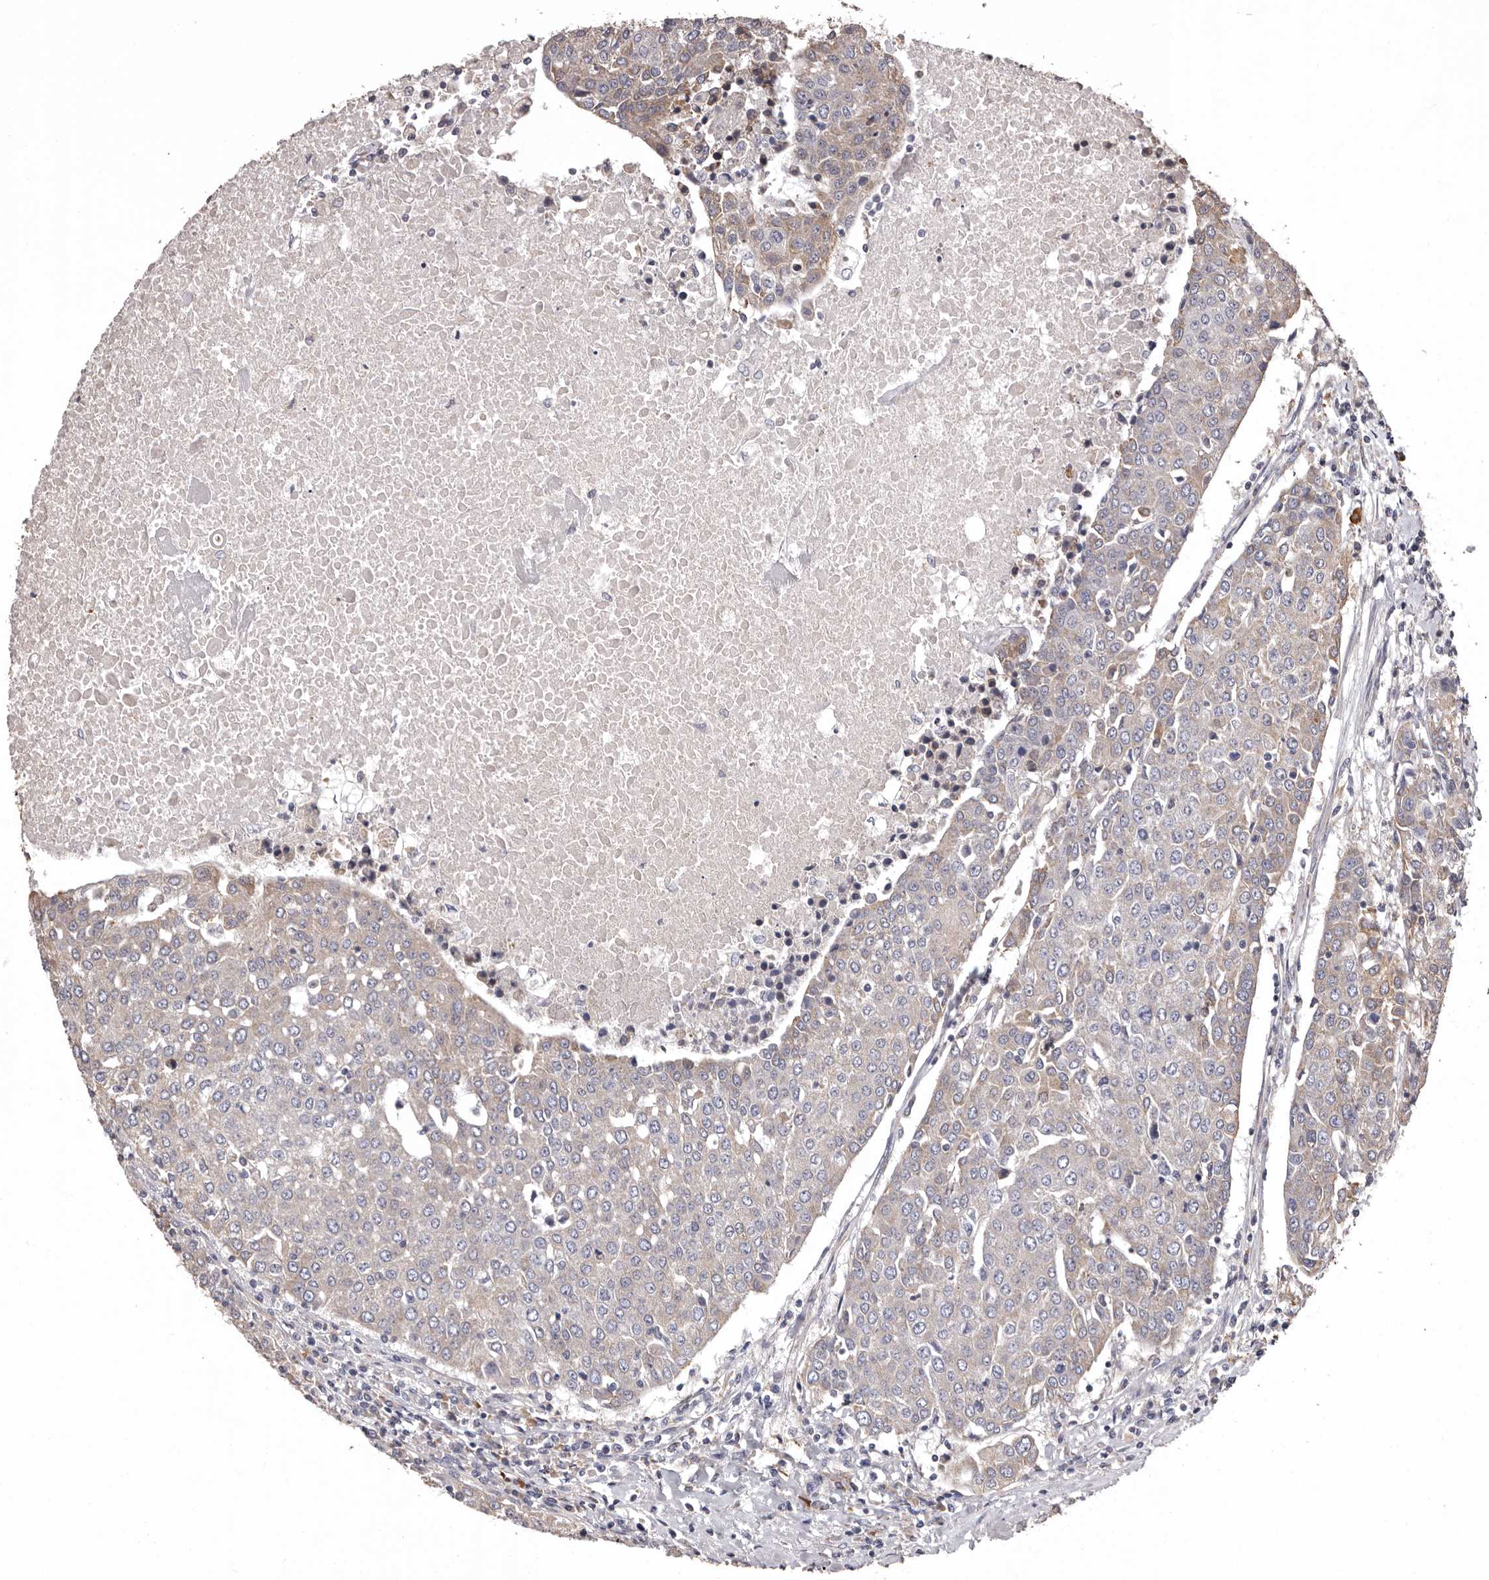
{"staining": {"intensity": "moderate", "quantity": "<25%", "location": "cytoplasmic/membranous"}, "tissue": "urothelial cancer", "cell_type": "Tumor cells", "image_type": "cancer", "snomed": [{"axis": "morphology", "description": "Urothelial carcinoma, High grade"}, {"axis": "topography", "description": "Urinary bladder"}], "caption": "Moderate cytoplasmic/membranous staining is appreciated in about <25% of tumor cells in urothelial carcinoma (high-grade).", "gene": "ETNK1", "patient": {"sex": "female", "age": 85}}